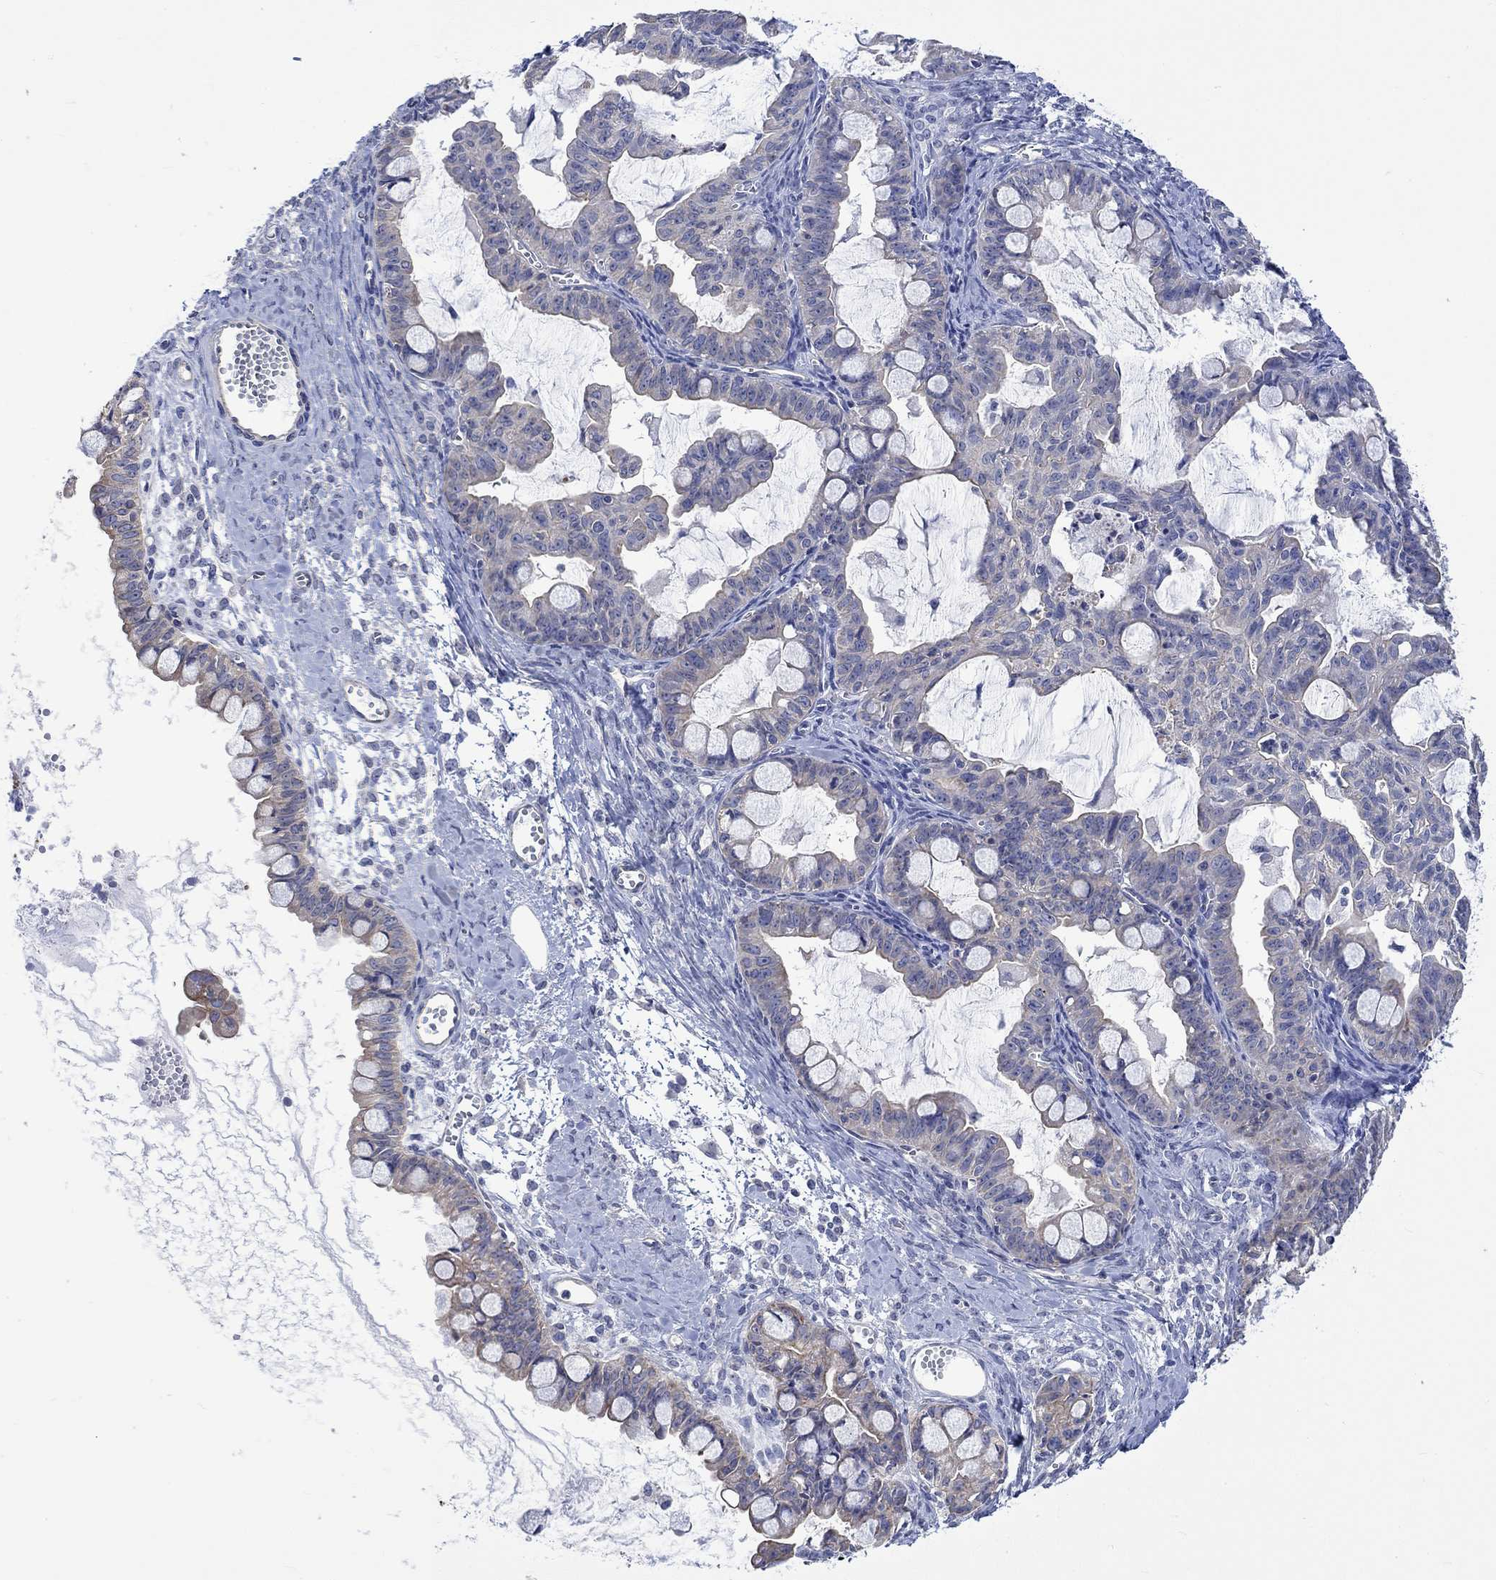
{"staining": {"intensity": "moderate", "quantity": "<25%", "location": "cytoplasmic/membranous"}, "tissue": "ovarian cancer", "cell_type": "Tumor cells", "image_type": "cancer", "snomed": [{"axis": "morphology", "description": "Cystadenocarcinoma, mucinous, NOS"}, {"axis": "topography", "description": "Ovary"}], "caption": "Human ovarian cancer (mucinous cystadenocarcinoma) stained for a protein (brown) reveals moderate cytoplasmic/membranous positive staining in about <25% of tumor cells.", "gene": "AGRP", "patient": {"sex": "female", "age": 63}}